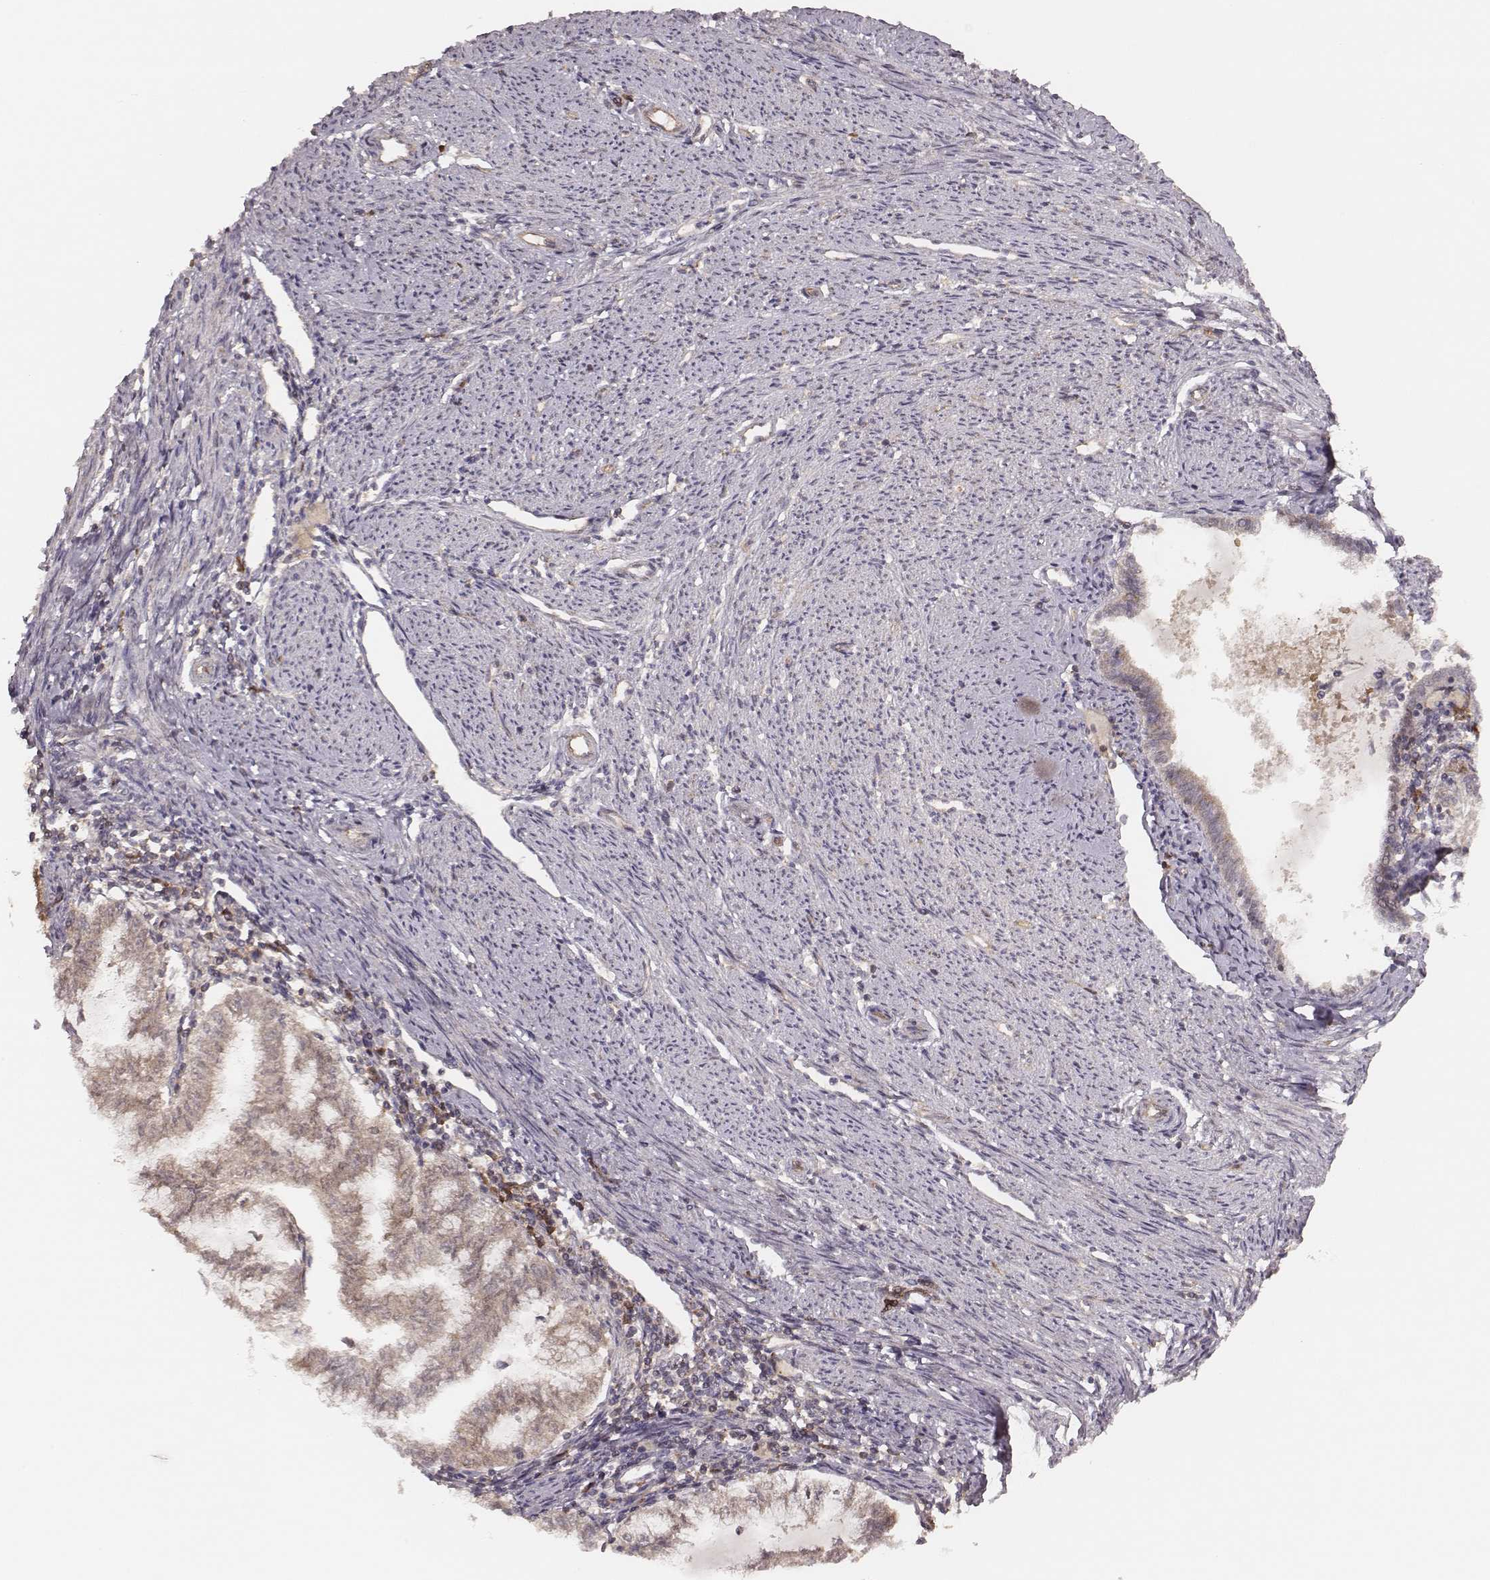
{"staining": {"intensity": "moderate", "quantity": ">75%", "location": "cytoplasmic/membranous"}, "tissue": "endometrial cancer", "cell_type": "Tumor cells", "image_type": "cancer", "snomed": [{"axis": "morphology", "description": "Adenocarcinoma, NOS"}, {"axis": "topography", "description": "Endometrium"}], "caption": "Human endometrial adenocarcinoma stained with a protein marker shows moderate staining in tumor cells.", "gene": "CARS1", "patient": {"sex": "female", "age": 79}}